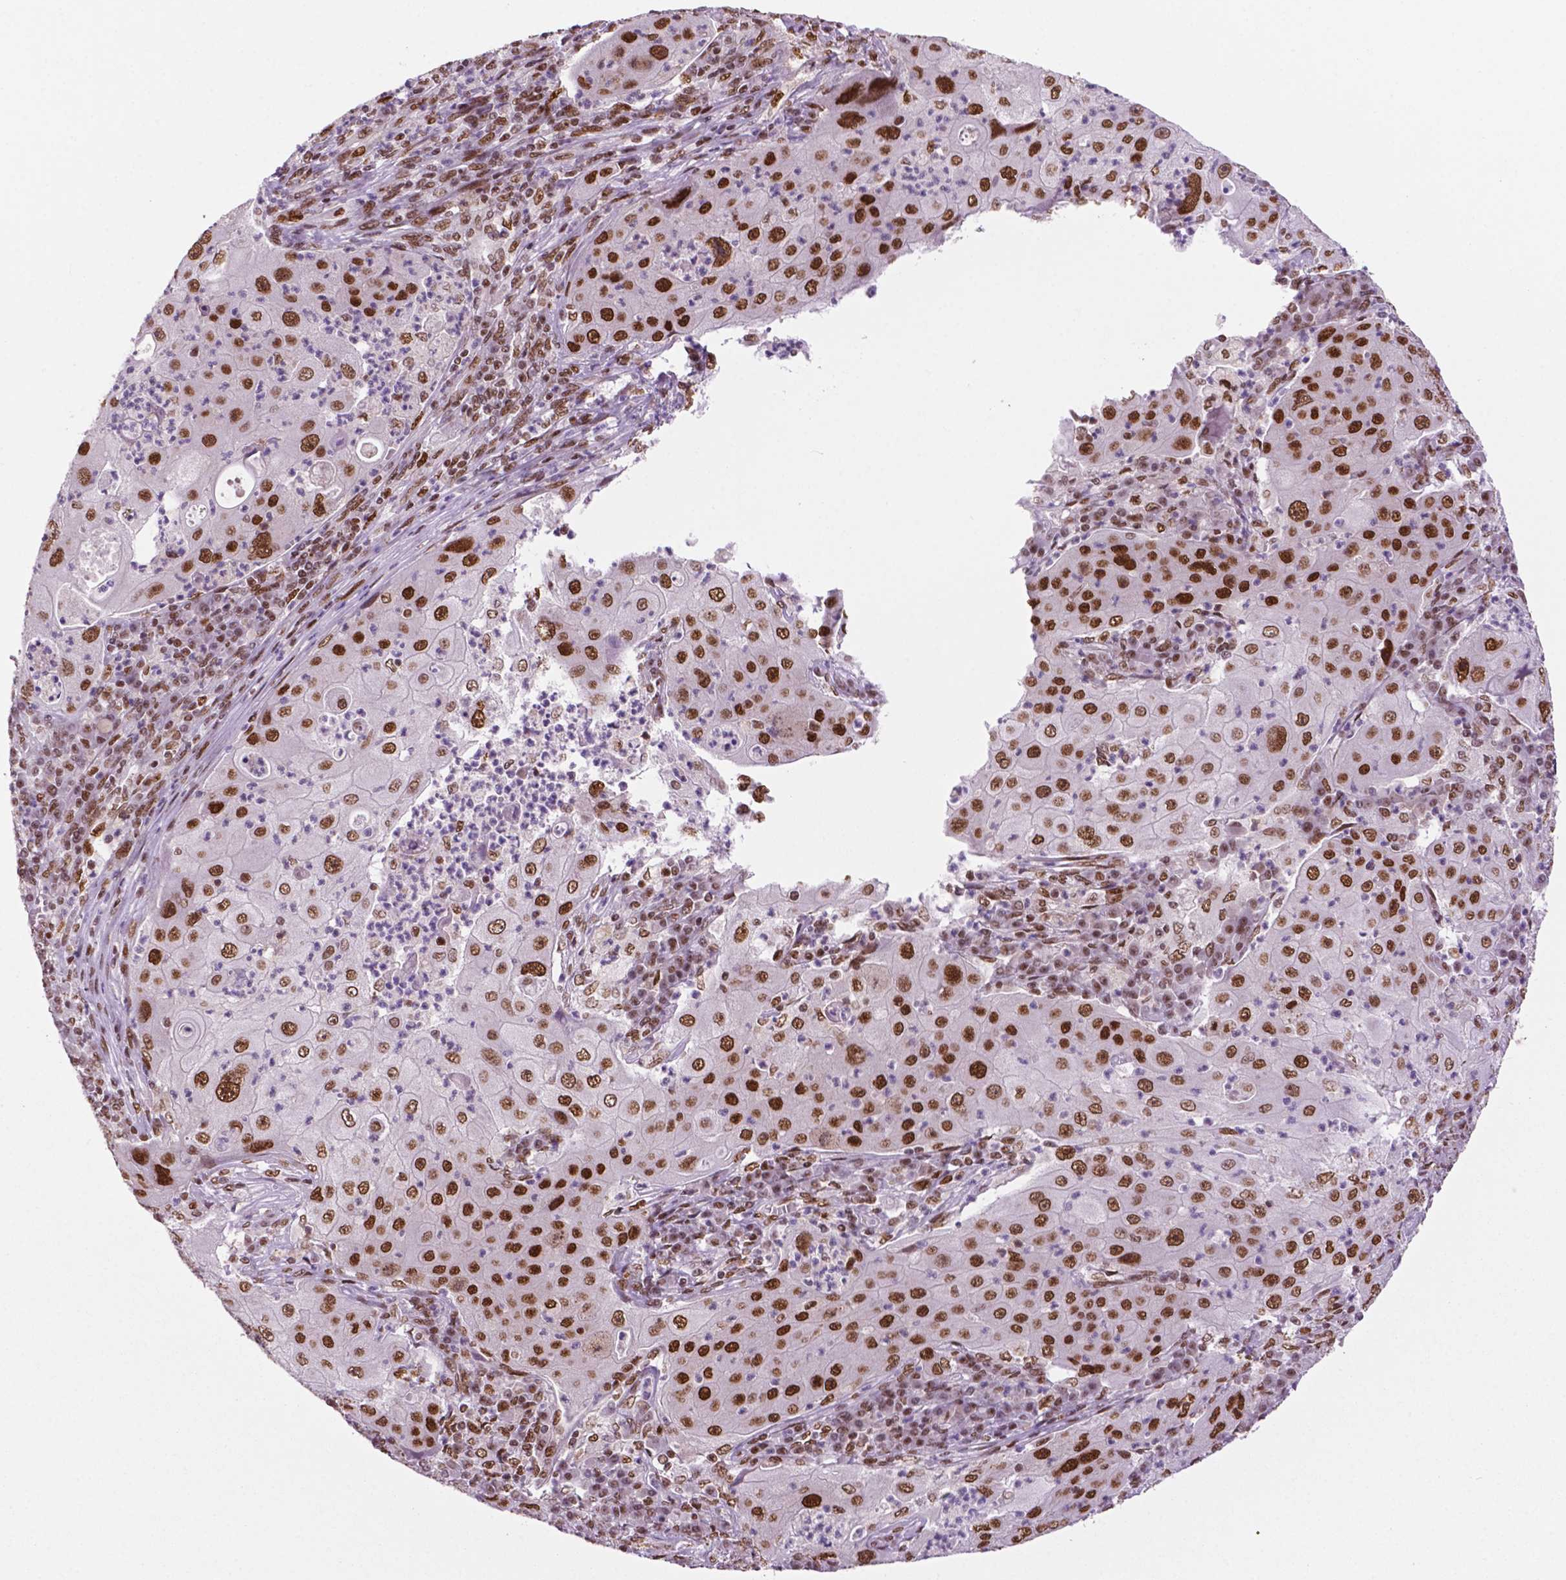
{"staining": {"intensity": "strong", "quantity": "<25%", "location": "nuclear"}, "tissue": "lung cancer", "cell_type": "Tumor cells", "image_type": "cancer", "snomed": [{"axis": "morphology", "description": "Squamous cell carcinoma, NOS"}, {"axis": "topography", "description": "Lung"}], "caption": "A high-resolution micrograph shows immunohistochemistry staining of lung cancer, which reveals strong nuclear positivity in approximately <25% of tumor cells.", "gene": "MLH1", "patient": {"sex": "female", "age": 59}}